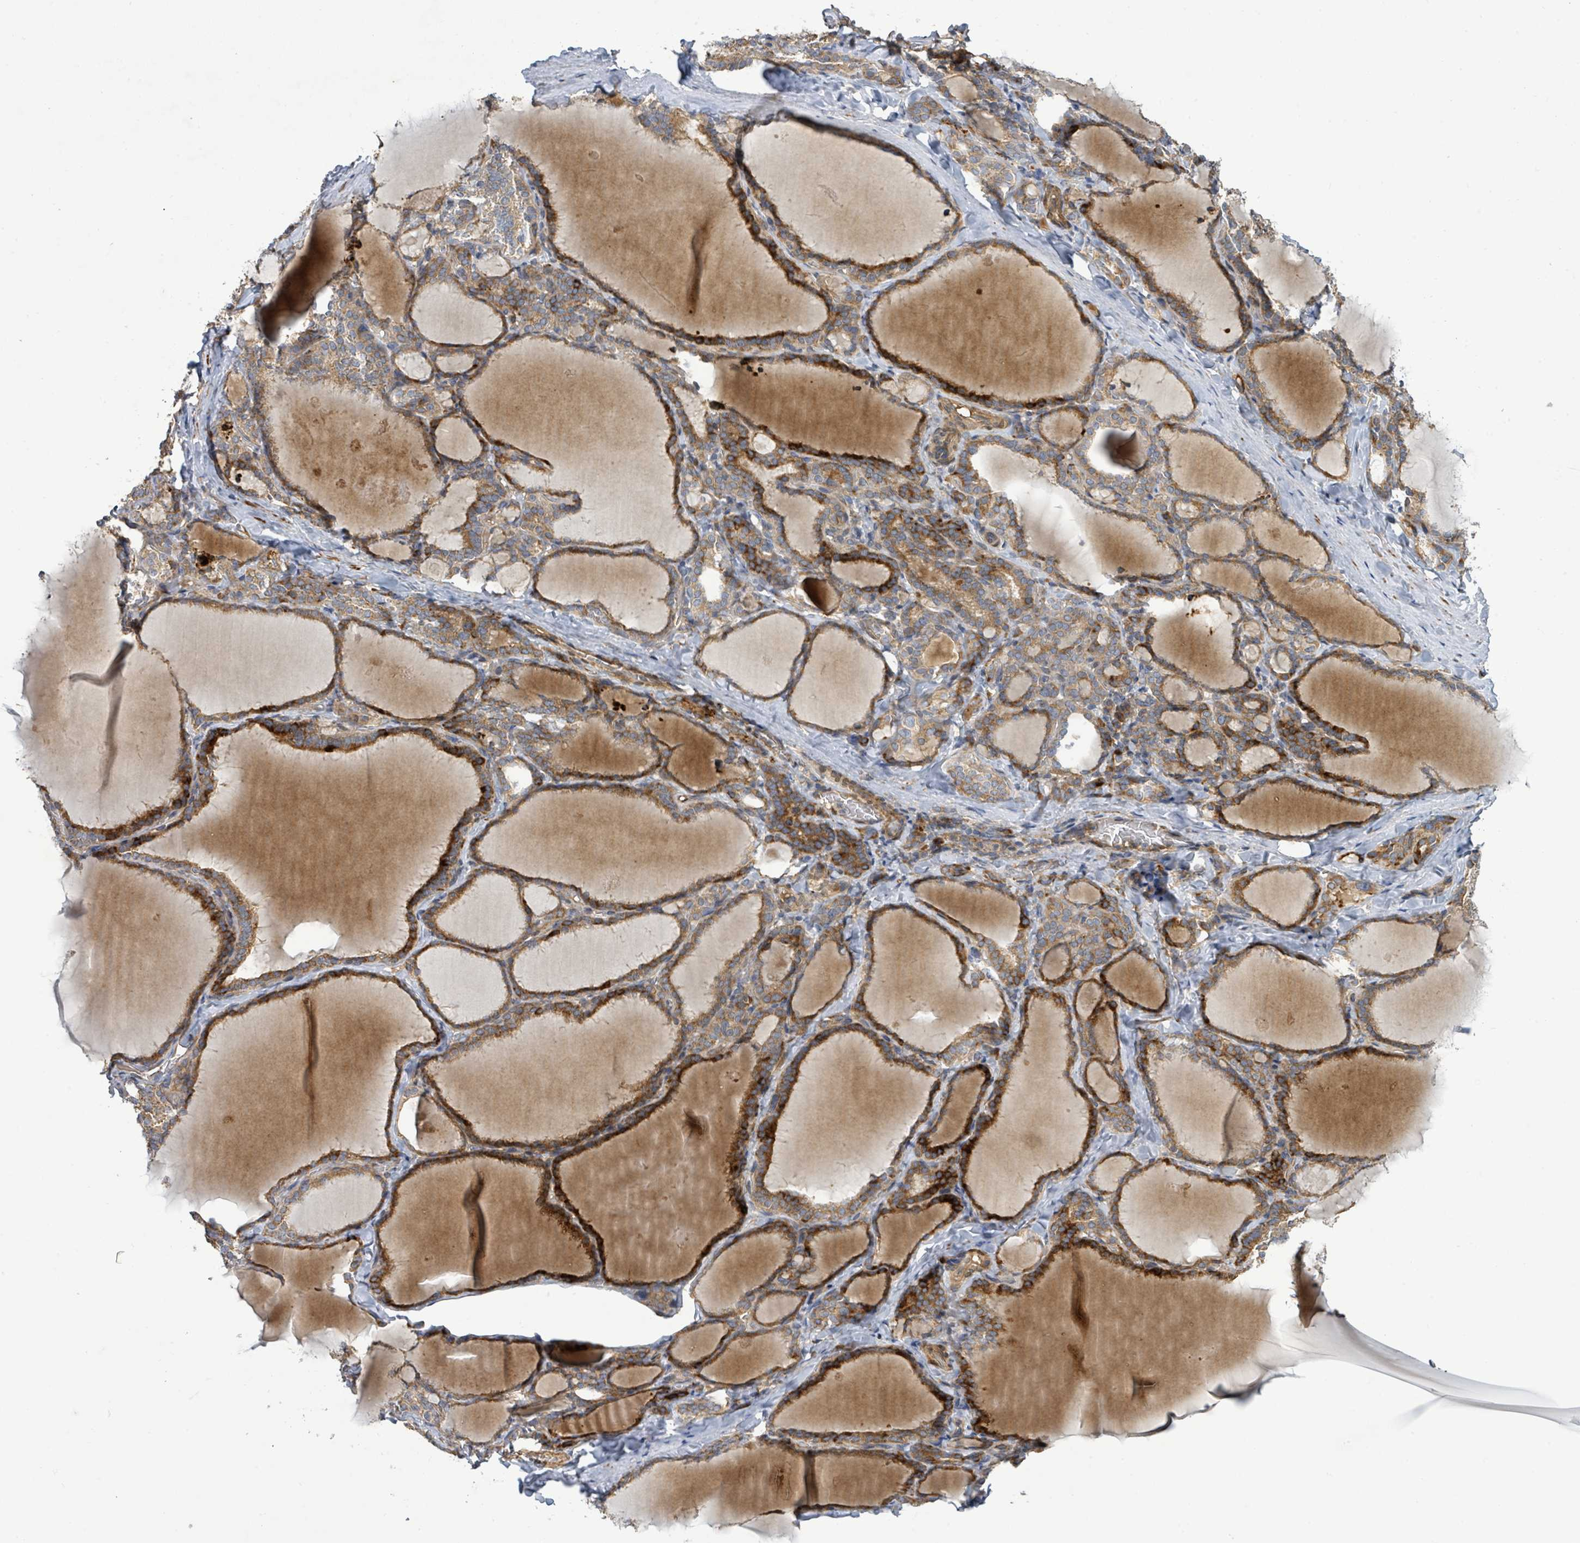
{"staining": {"intensity": "strong", "quantity": ">75%", "location": "cytoplasmic/membranous"}, "tissue": "thyroid gland", "cell_type": "Glandular cells", "image_type": "normal", "snomed": [{"axis": "morphology", "description": "Normal tissue, NOS"}, {"axis": "topography", "description": "Thyroid gland"}], "caption": "Strong cytoplasmic/membranous positivity for a protein is seen in about >75% of glandular cells of unremarkable thyroid gland using immunohistochemistry.", "gene": "STARD4", "patient": {"sex": "female", "age": 31}}